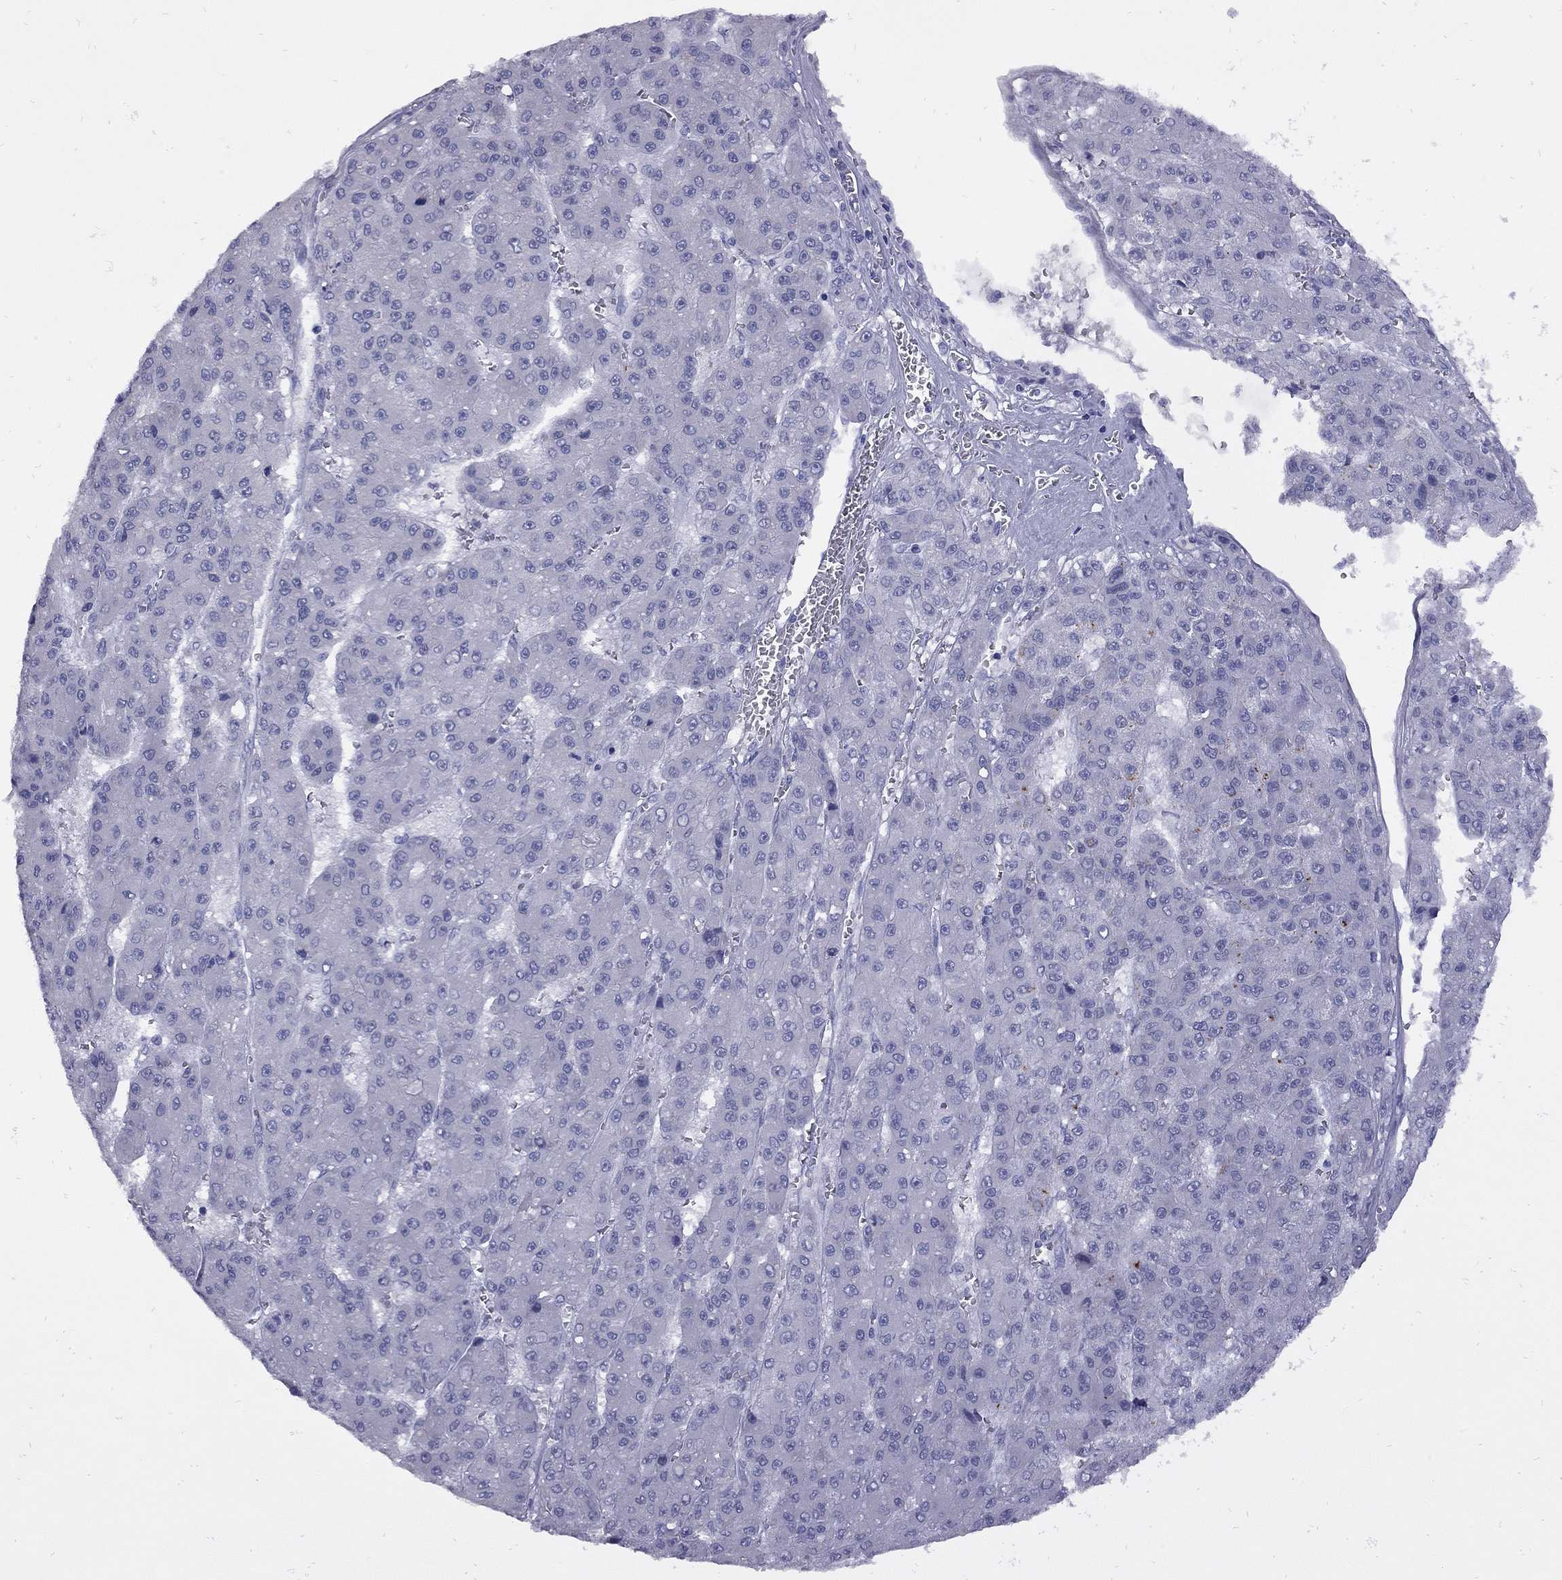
{"staining": {"intensity": "negative", "quantity": "none", "location": "none"}, "tissue": "liver cancer", "cell_type": "Tumor cells", "image_type": "cancer", "snomed": [{"axis": "morphology", "description": "Carcinoma, Hepatocellular, NOS"}, {"axis": "topography", "description": "Liver"}], "caption": "A photomicrograph of human liver cancer (hepatocellular carcinoma) is negative for staining in tumor cells.", "gene": "EPPIN", "patient": {"sex": "male", "age": 70}}